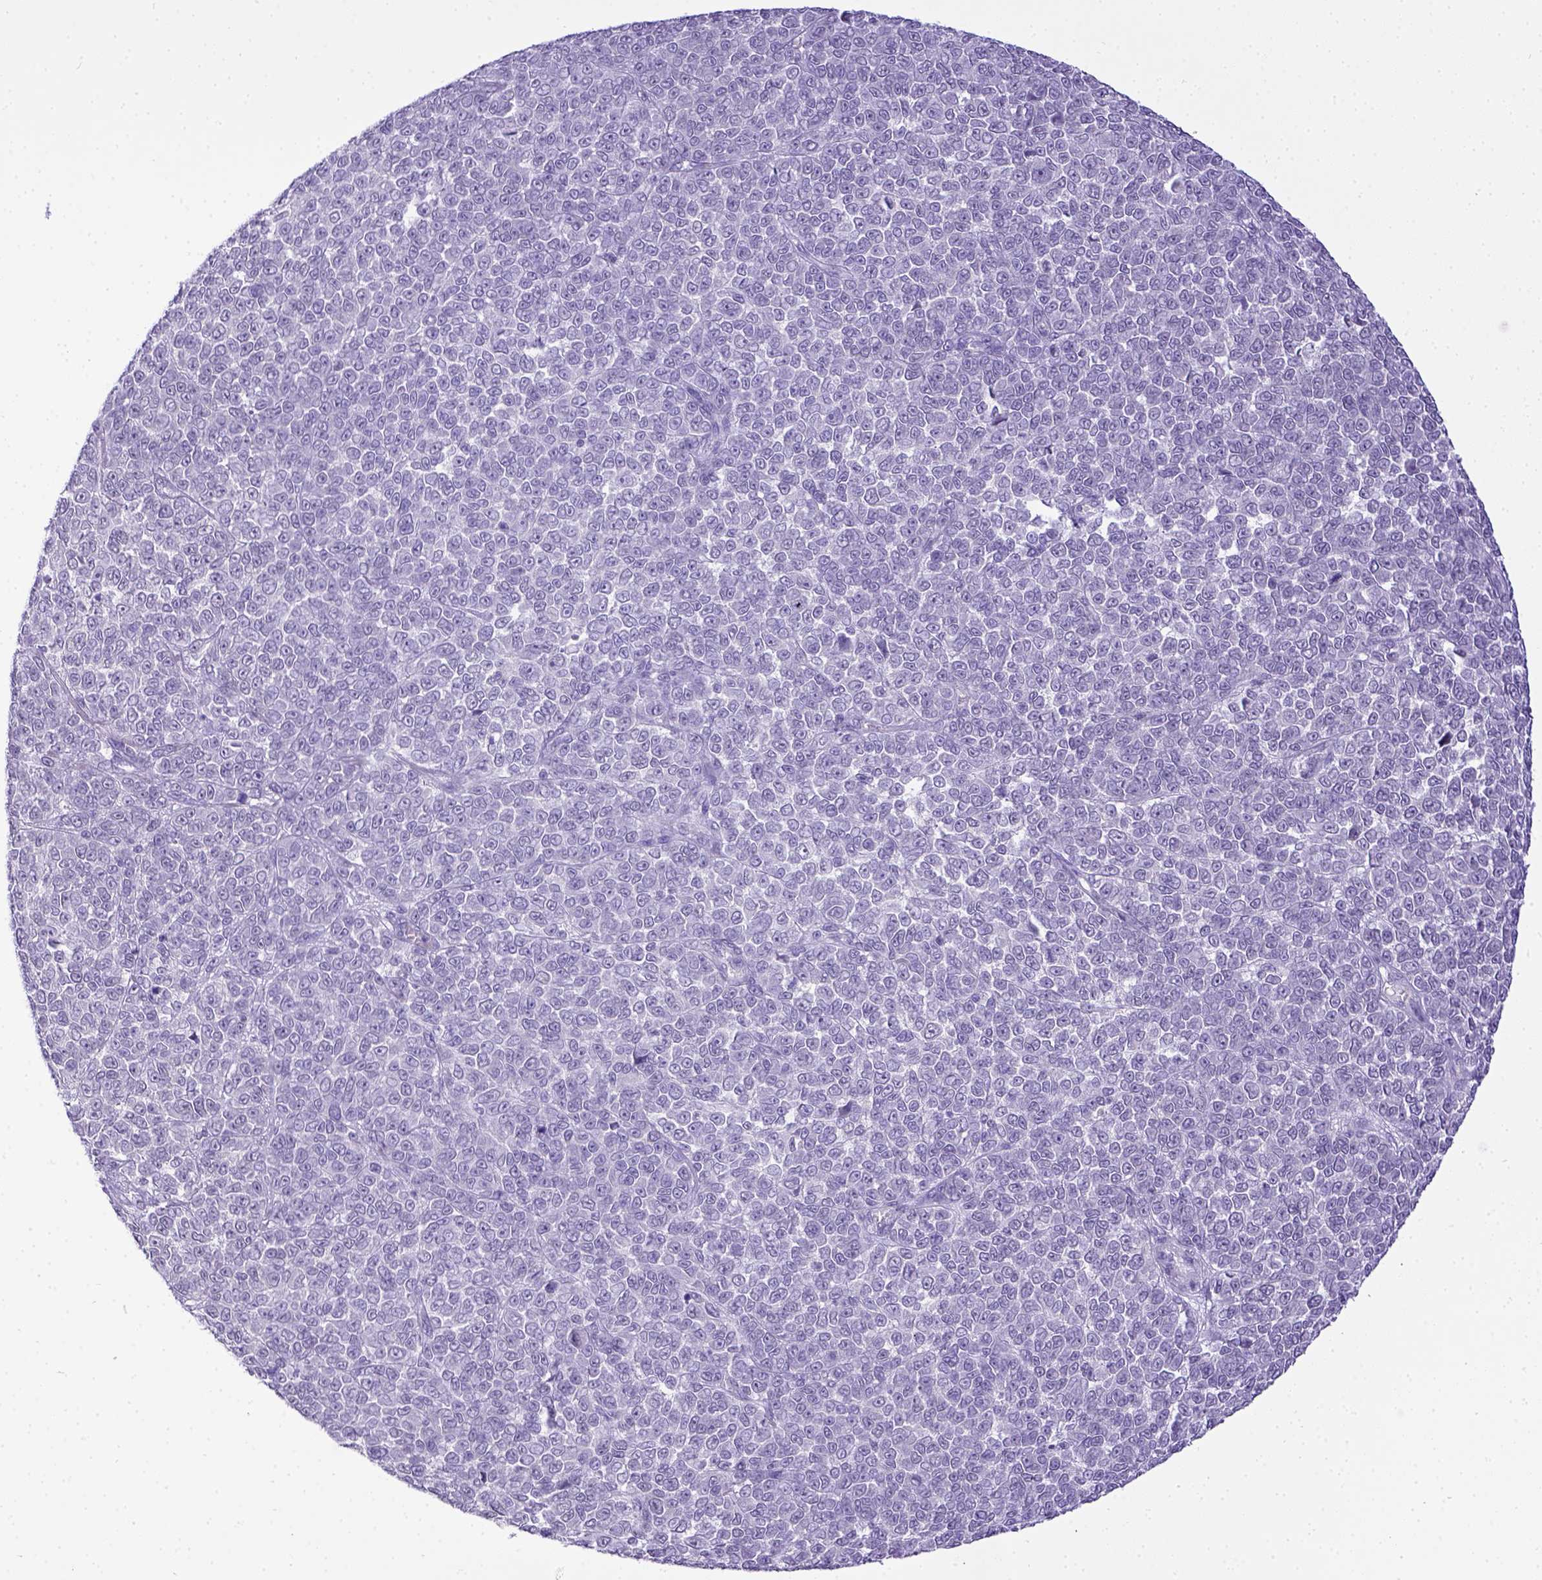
{"staining": {"intensity": "negative", "quantity": "none", "location": "none"}, "tissue": "melanoma", "cell_type": "Tumor cells", "image_type": "cancer", "snomed": [{"axis": "morphology", "description": "Malignant melanoma, NOS"}, {"axis": "topography", "description": "Skin"}], "caption": "Melanoma was stained to show a protein in brown. There is no significant positivity in tumor cells. (DAB (3,3'-diaminobenzidine) IHC with hematoxylin counter stain).", "gene": "ESR1", "patient": {"sex": "female", "age": 95}}